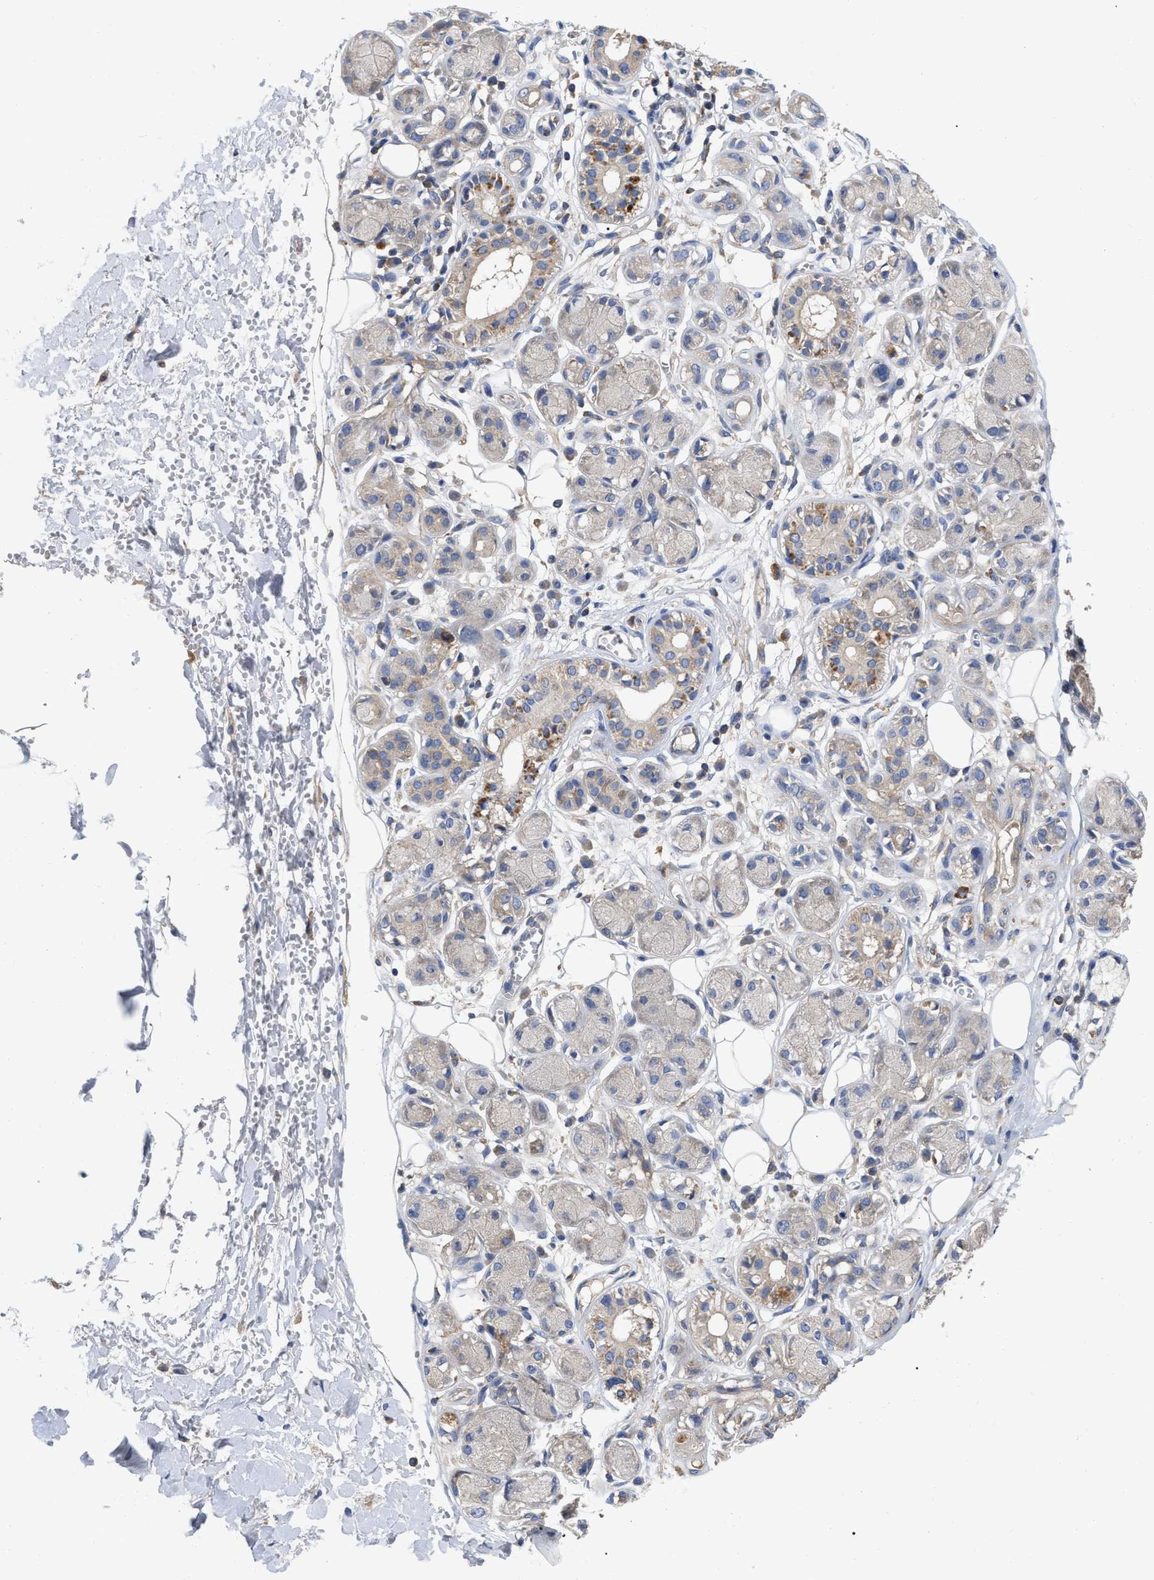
{"staining": {"intensity": "negative", "quantity": "none", "location": "none"}, "tissue": "adipose tissue", "cell_type": "Adipocytes", "image_type": "normal", "snomed": [{"axis": "morphology", "description": "Normal tissue, NOS"}, {"axis": "morphology", "description": "Inflammation, NOS"}, {"axis": "topography", "description": "Salivary gland"}, {"axis": "topography", "description": "Peripheral nerve tissue"}], "caption": "A high-resolution image shows IHC staining of normal adipose tissue, which shows no significant expression in adipocytes.", "gene": "RAP1GDS1", "patient": {"sex": "female", "age": 75}}